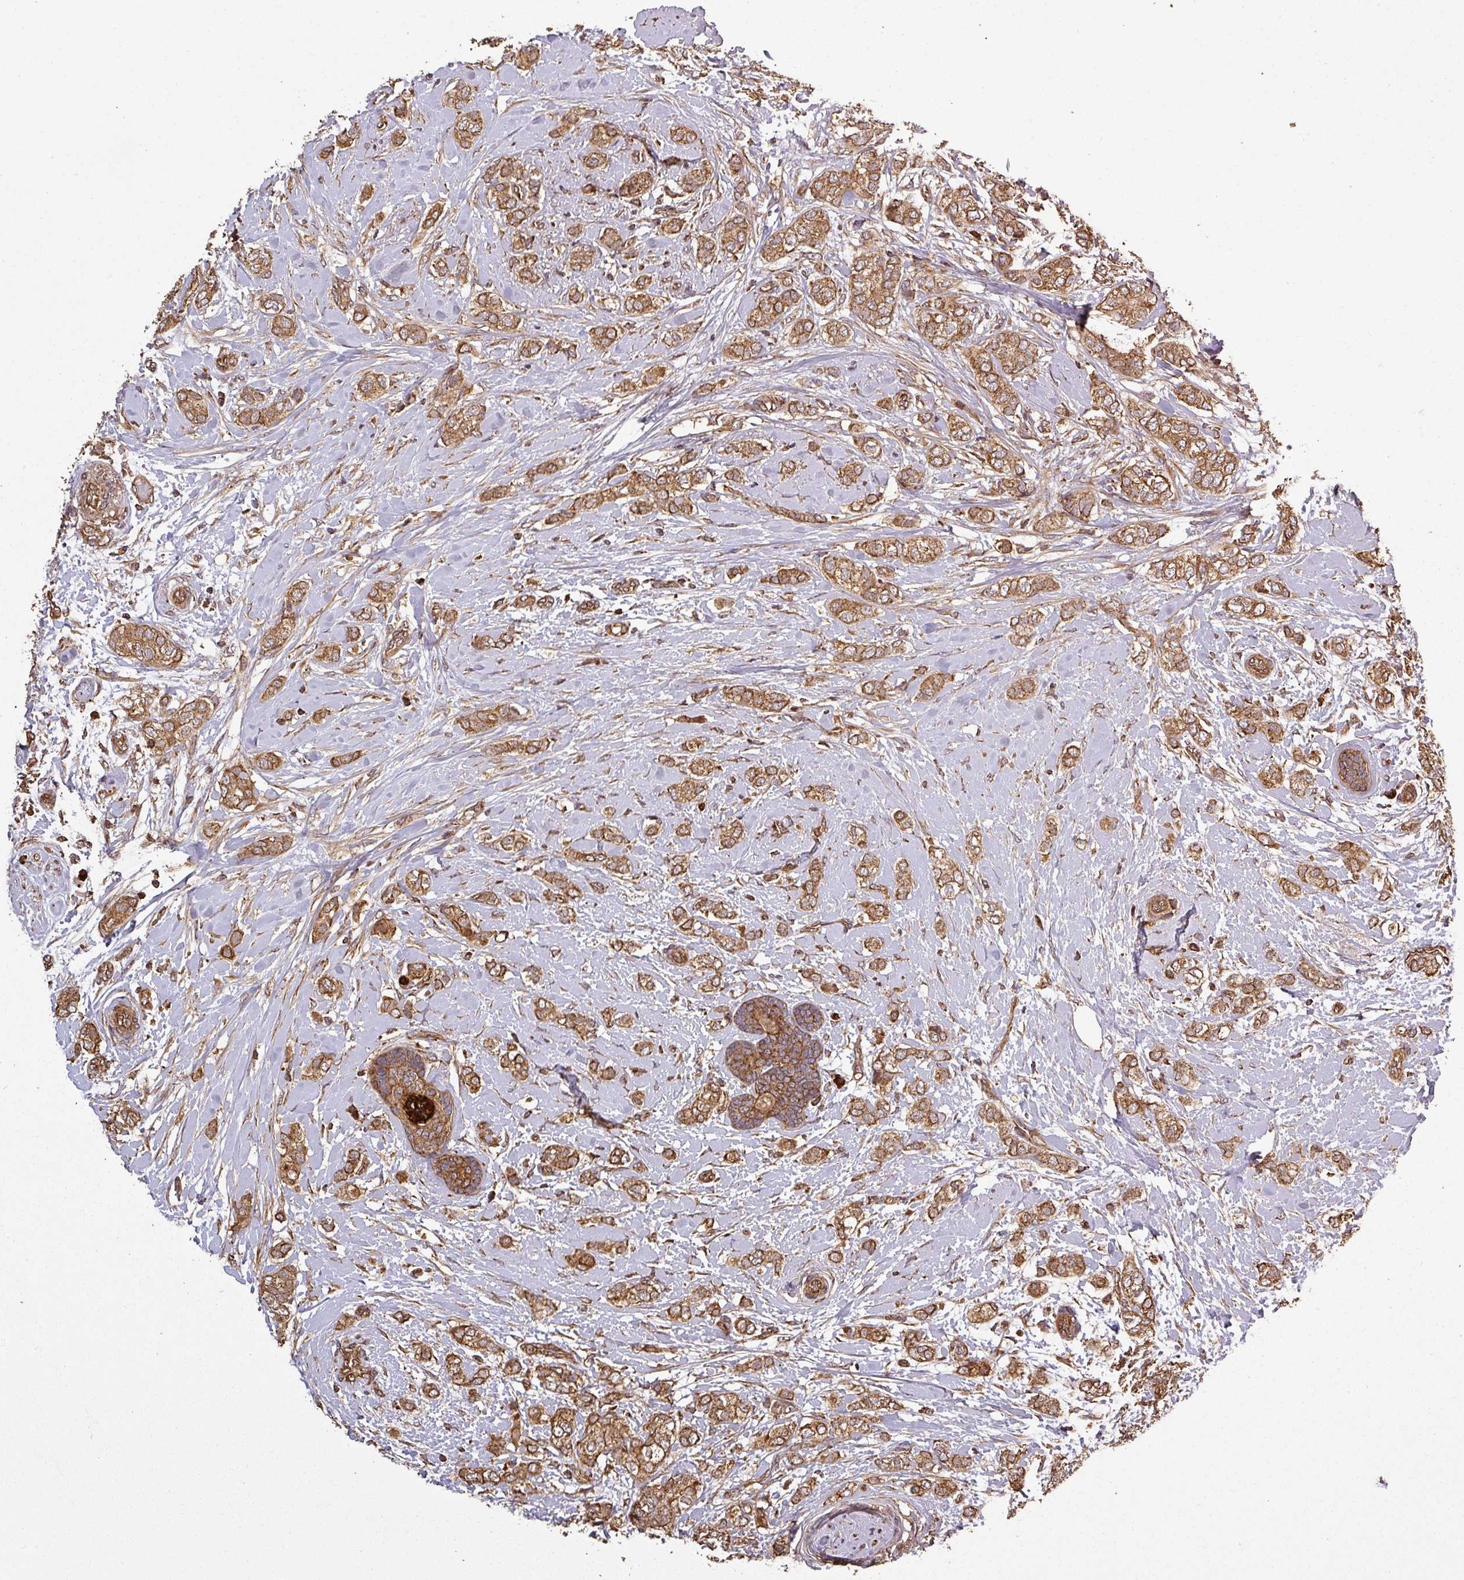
{"staining": {"intensity": "moderate", "quantity": ">75%", "location": "cytoplasmic/membranous"}, "tissue": "breast cancer", "cell_type": "Tumor cells", "image_type": "cancer", "snomed": [{"axis": "morphology", "description": "Duct carcinoma"}, {"axis": "topography", "description": "Breast"}], "caption": "High-magnification brightfield microscopy of breast cancer (intraductal carcinoma) stained with DAB (3,3'-diaminobenzidine) (brown) and counterstained with hematoxylin (blue). tumor cells exhibit moderate cytoplasmic/membranous expression is identified in approximately>75% of cells. (DAB (3,3'-diaminobenzidine) IHC, brown staining for protein, blue staining for nuclei).", "gene": "PLEKHM1", "patient": {"sex": "female", "age": 73}}